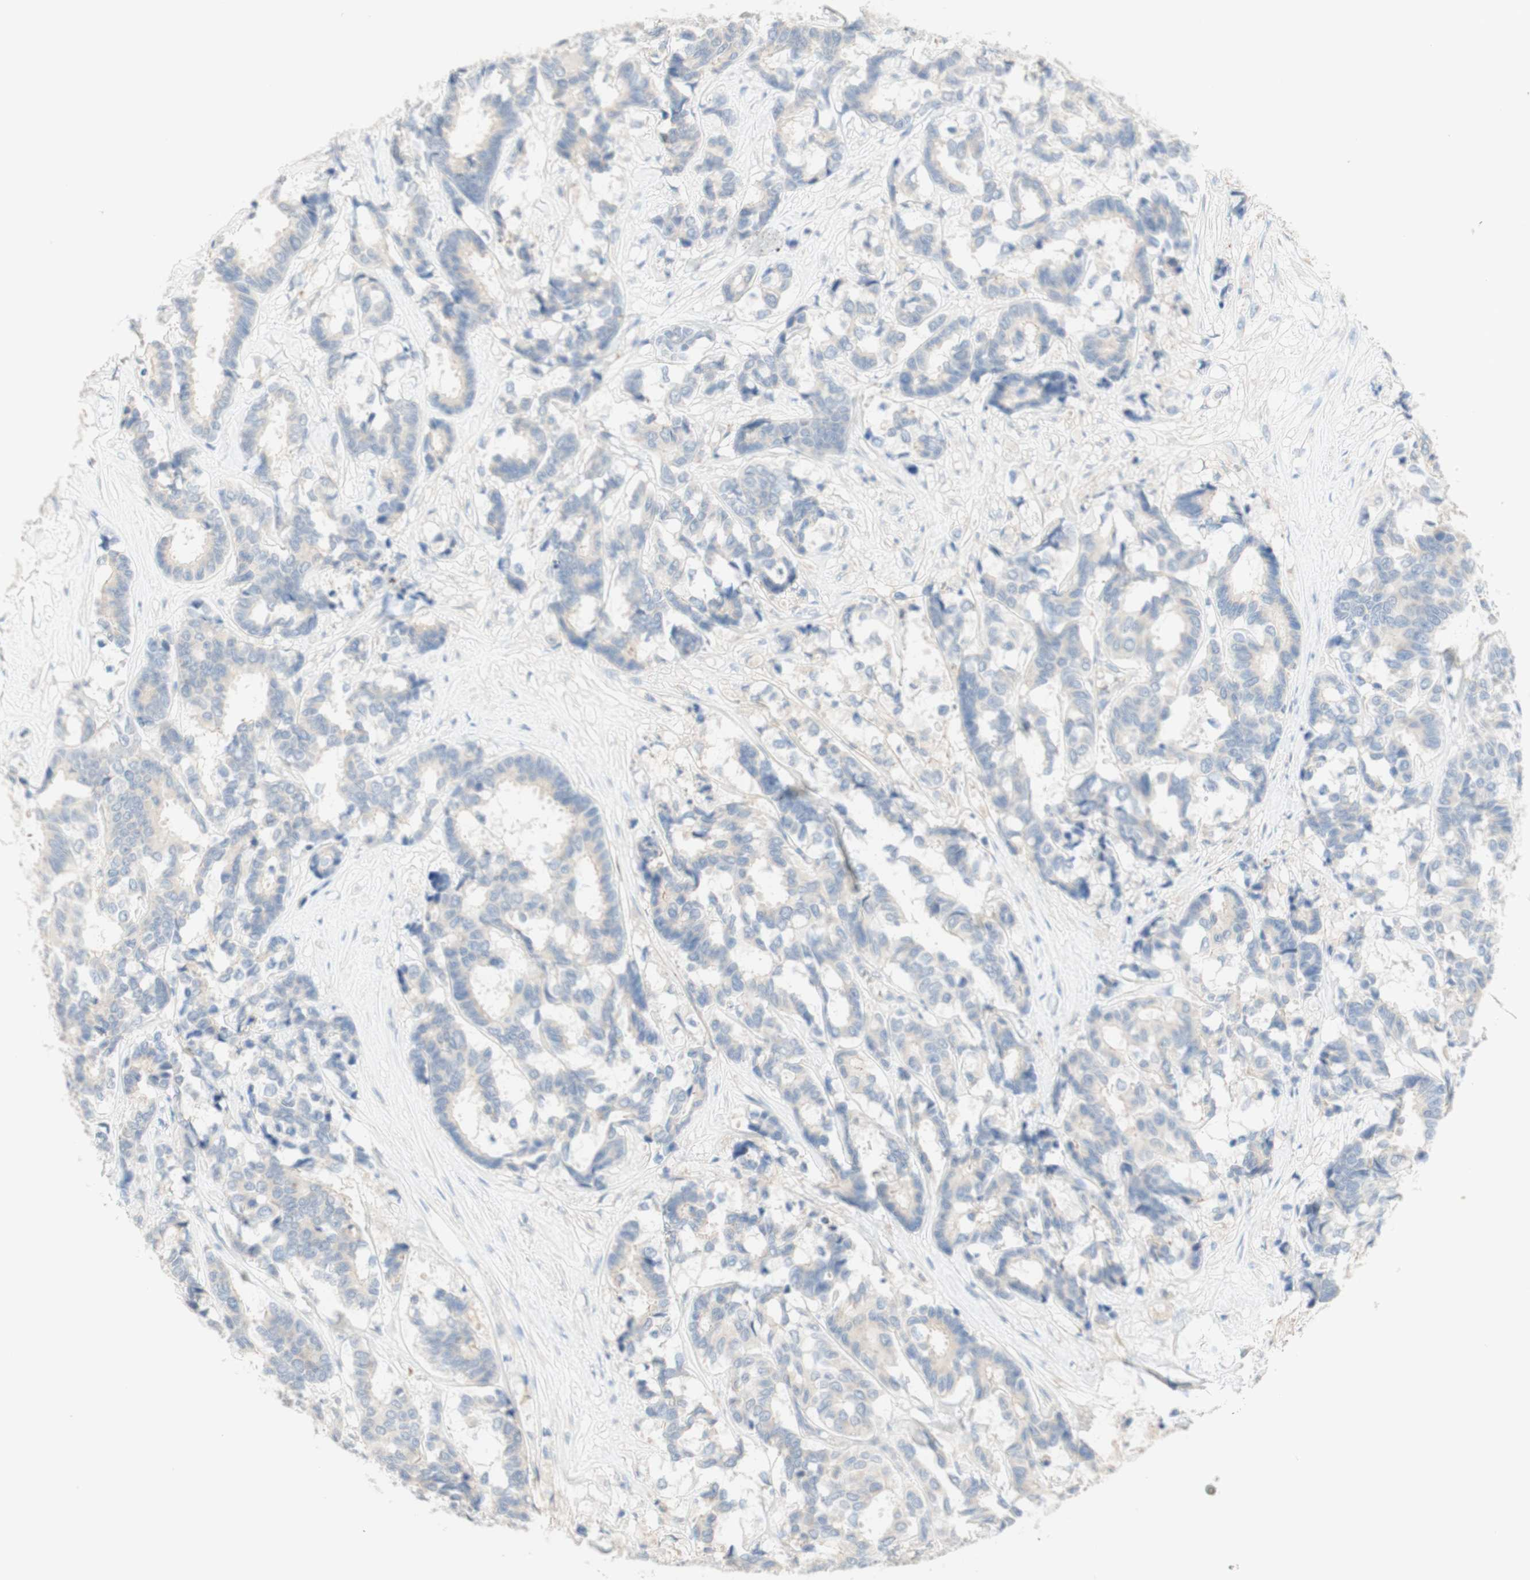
{"staining": {"intensity": "negative", "quantity": "none", "location": "none"}, "tissue": "breast cancer", "cell_type": "Tumor cells", "image_type": "cancer", "snomed": [{"axis": "morphology", "description": "Duct carcinoma"}, {"axis": "topography", "description": "Breast"}], "caption": "There is no significant positivity in tumor cells of breast cancer (intraductal carcinoma).", "gene": "MANEA", "patient": {"sex": "female", "age": 87}}